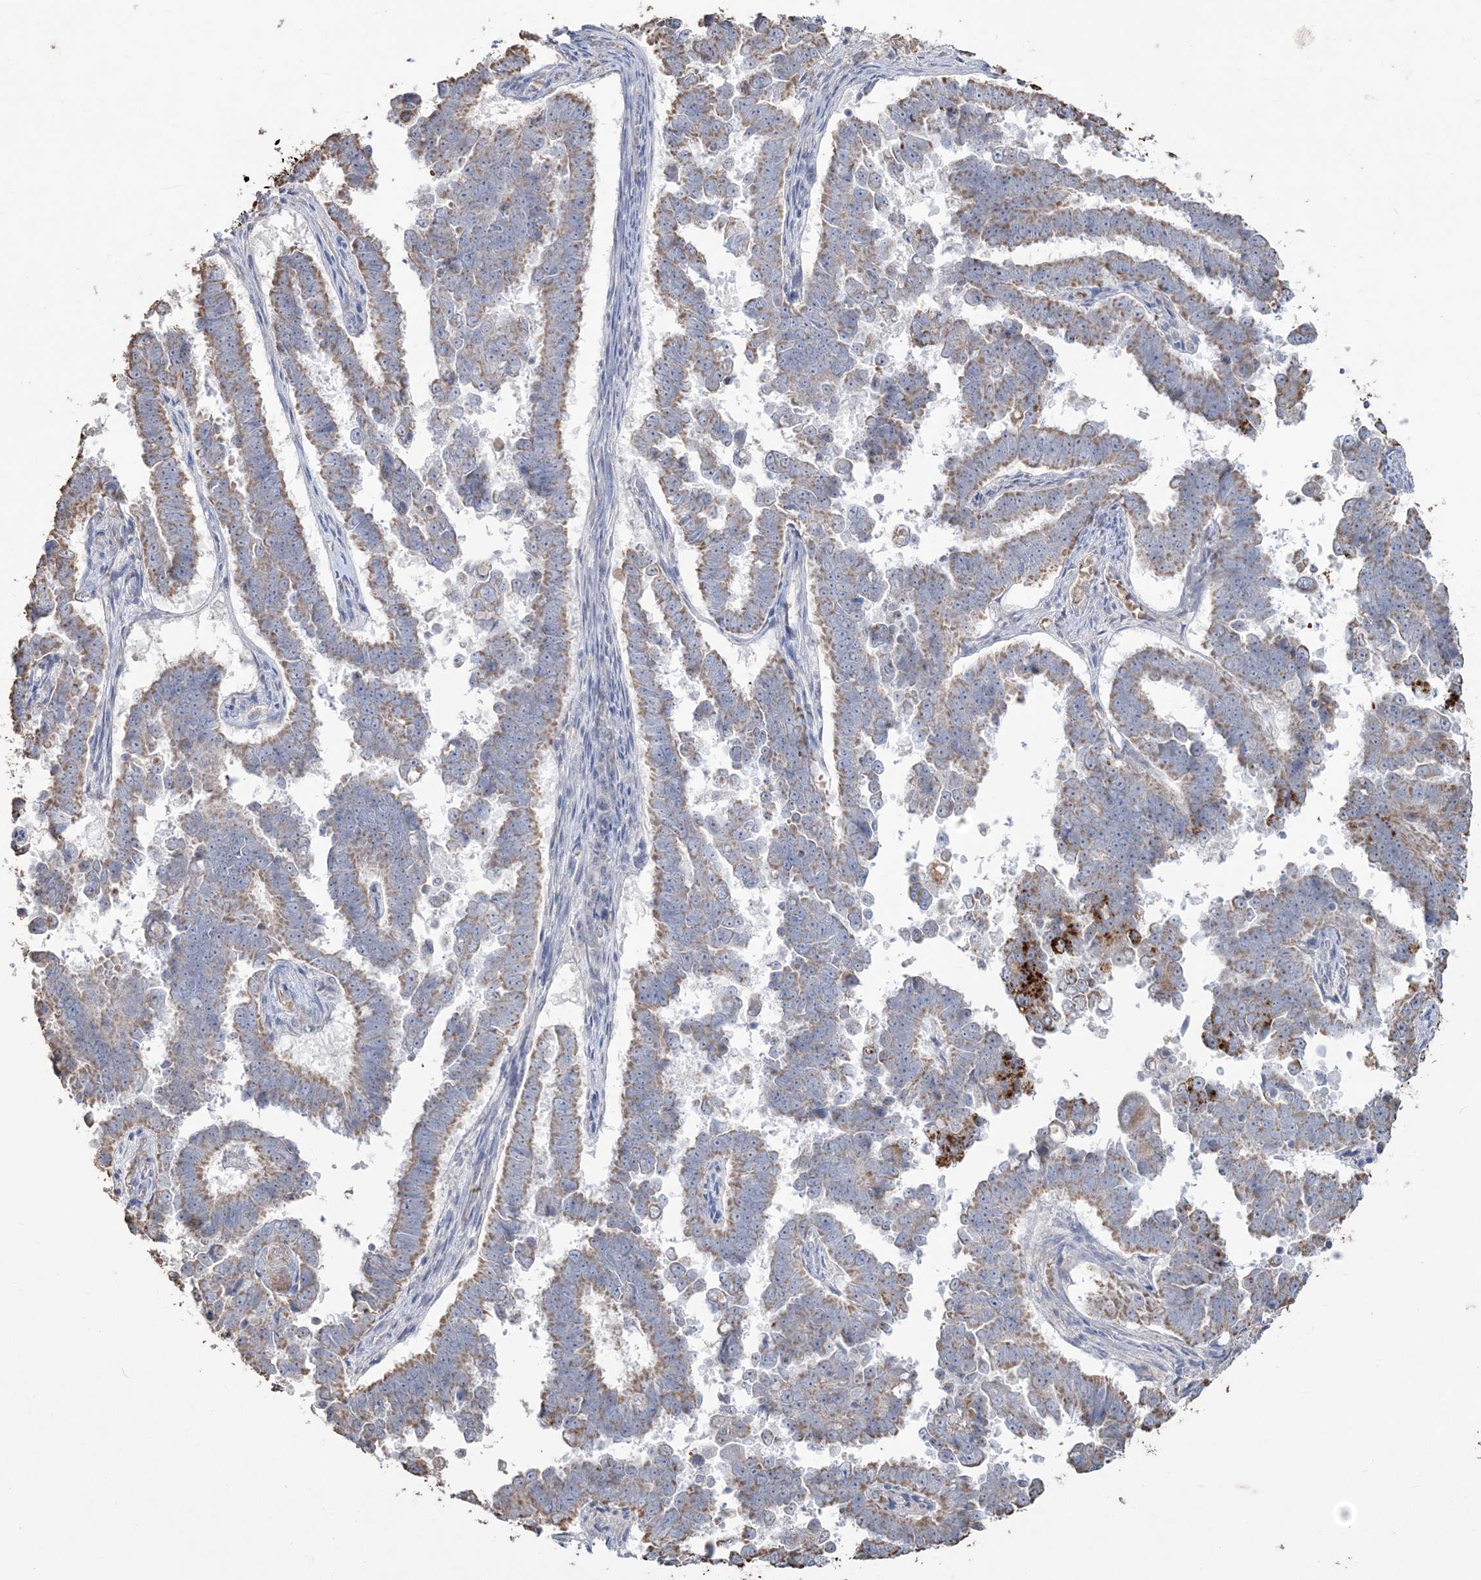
{"staining": {"intensity": "moderate", "quantity": ">75%", "location": "cytoplasmic/membranous"}, "tissue": "endometrial cancer", "cell_type": "Tumor cells", "image_type": "cancer", "snomed": [{"axis": "morphology", "description": "Adenocarcinoma, NOS"}, {"axis": "topography", "description": "Endometrium"}], "caption": "Endometrial cancer was stained to show a protein in brown. There is medium levels of moderate cytoplasmic/membranous staining in approximately >75% of tumor cells. (DAB IHC with brightfield microscopy, high magnification).", "gene": "SFMBT2", "patient": {"sex": "female", "age": 75}}